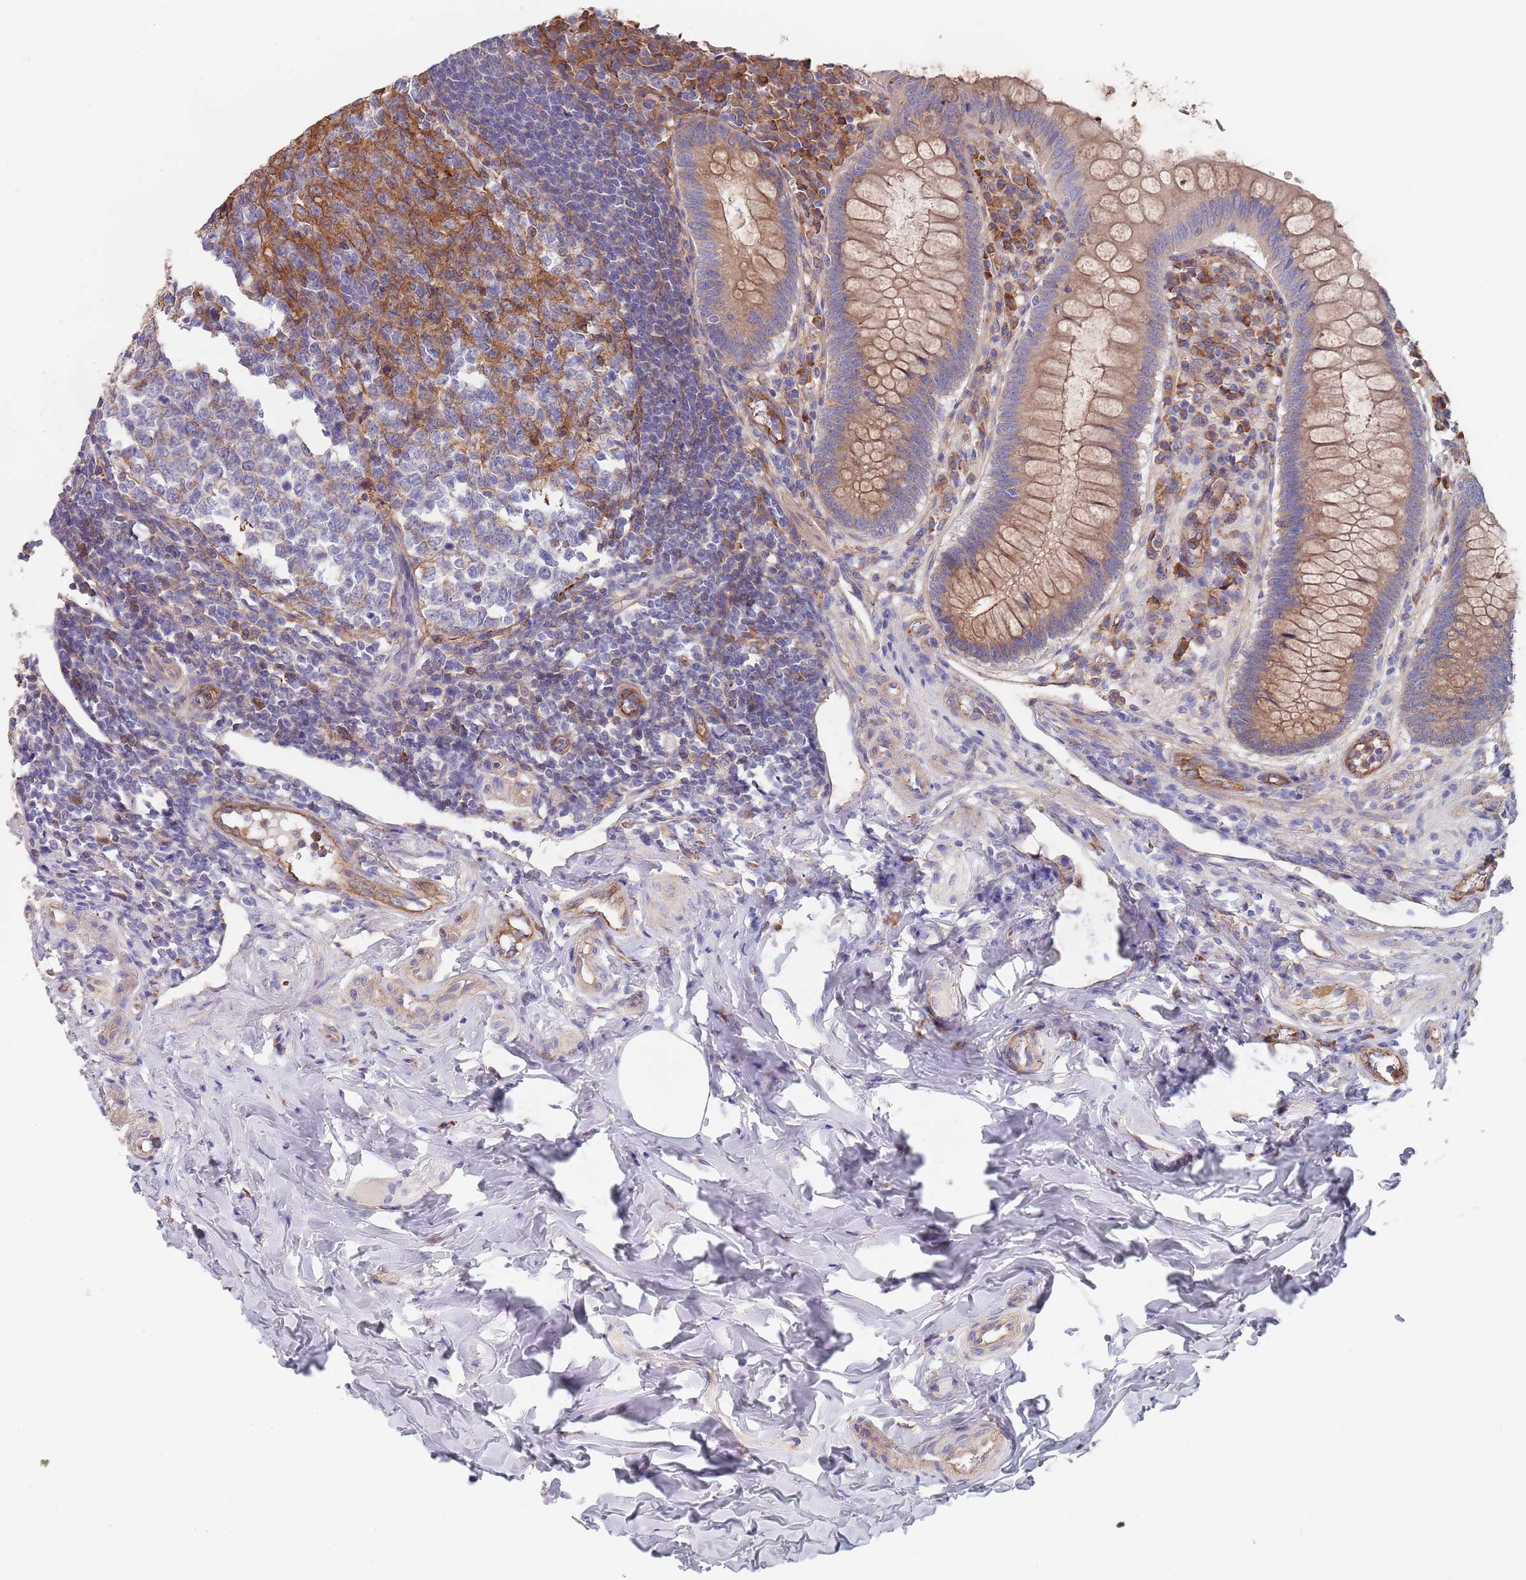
{"staining": {"intensity": "moderate", "quantity": ">75%", "location": "cytoplasmic/membranous"}, "tissue": "appendix", "cell_type": "Glandular cells", "image_type": "normal", "snomed": [{"axis": "morphology", "description": "Normal tissue, NOS"}, {"axis": "topography", "description": "Appendix"}], "caption": "Glandular cells display moderate cytoplasmic/membranous staining in about >75% of cells in normal appendix.", "gene": "DCUN1D3", "patient": {"sex": "female", "age": 33}}